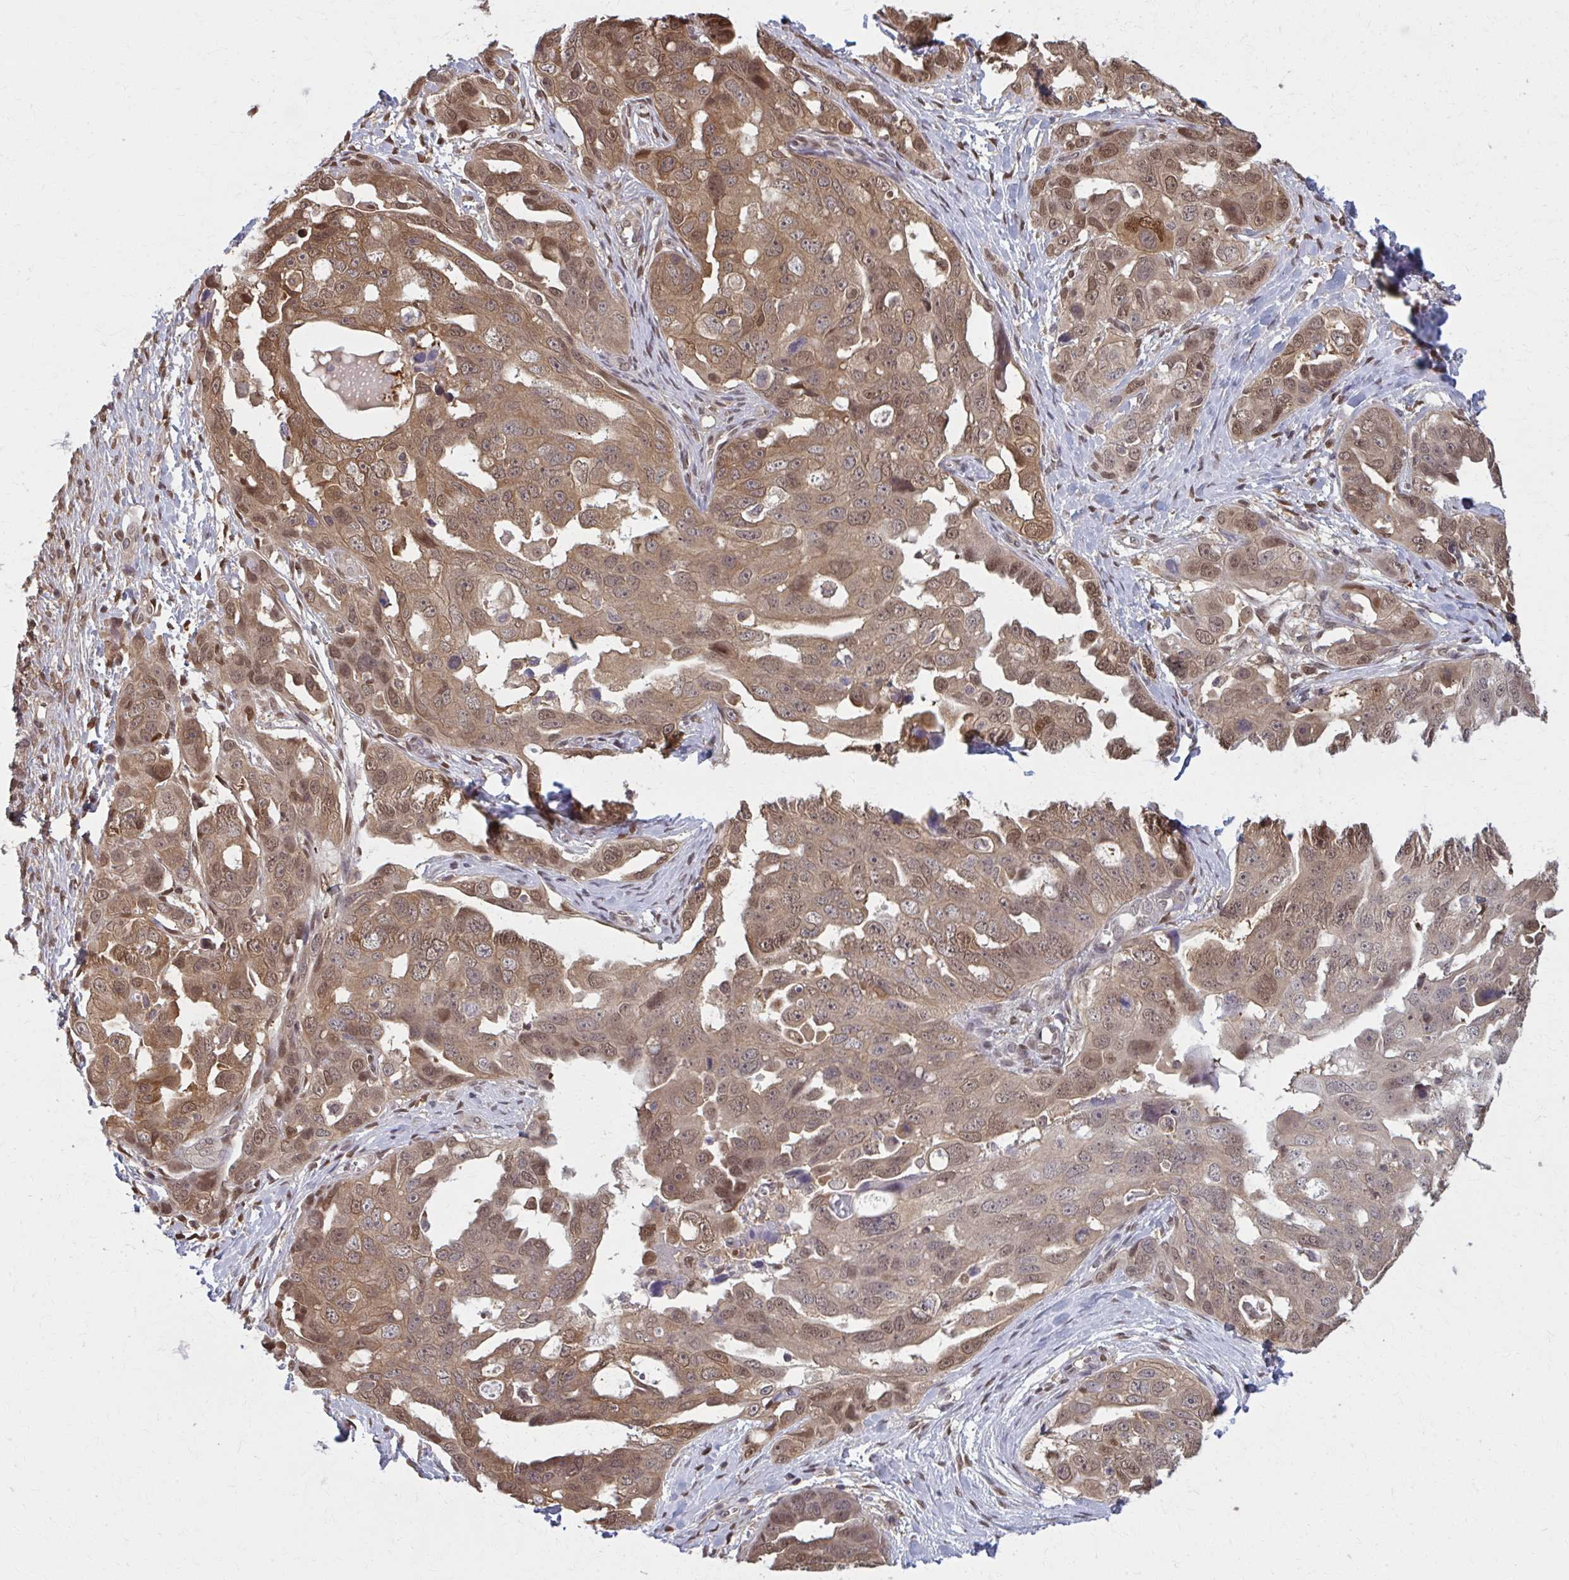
{"staining": {"intensity": "moderate", "quantity": ">75%", "location": "cytoplasmic/membranous,nuclear"}, "tissue": "ovarian cancer", "cell_type": "Tumor cells", "image_type": "cancer", "snomed": [{"axis": "morphology", "description": "Carcinoma, endometroid"}, {"axis": "topography", "description": "Ovary"}], "caption": "This image shows ovarian cancer stained with immunohistochemistry (IHC) to label a protein in brown. The cytoplasmic/membranous and nuclear of tumor cells show moderate positivity for the protein. Nuclei are counter-stained blue.", "gene": "MDH1", "patient": {"sex": "female", "age": 70}}